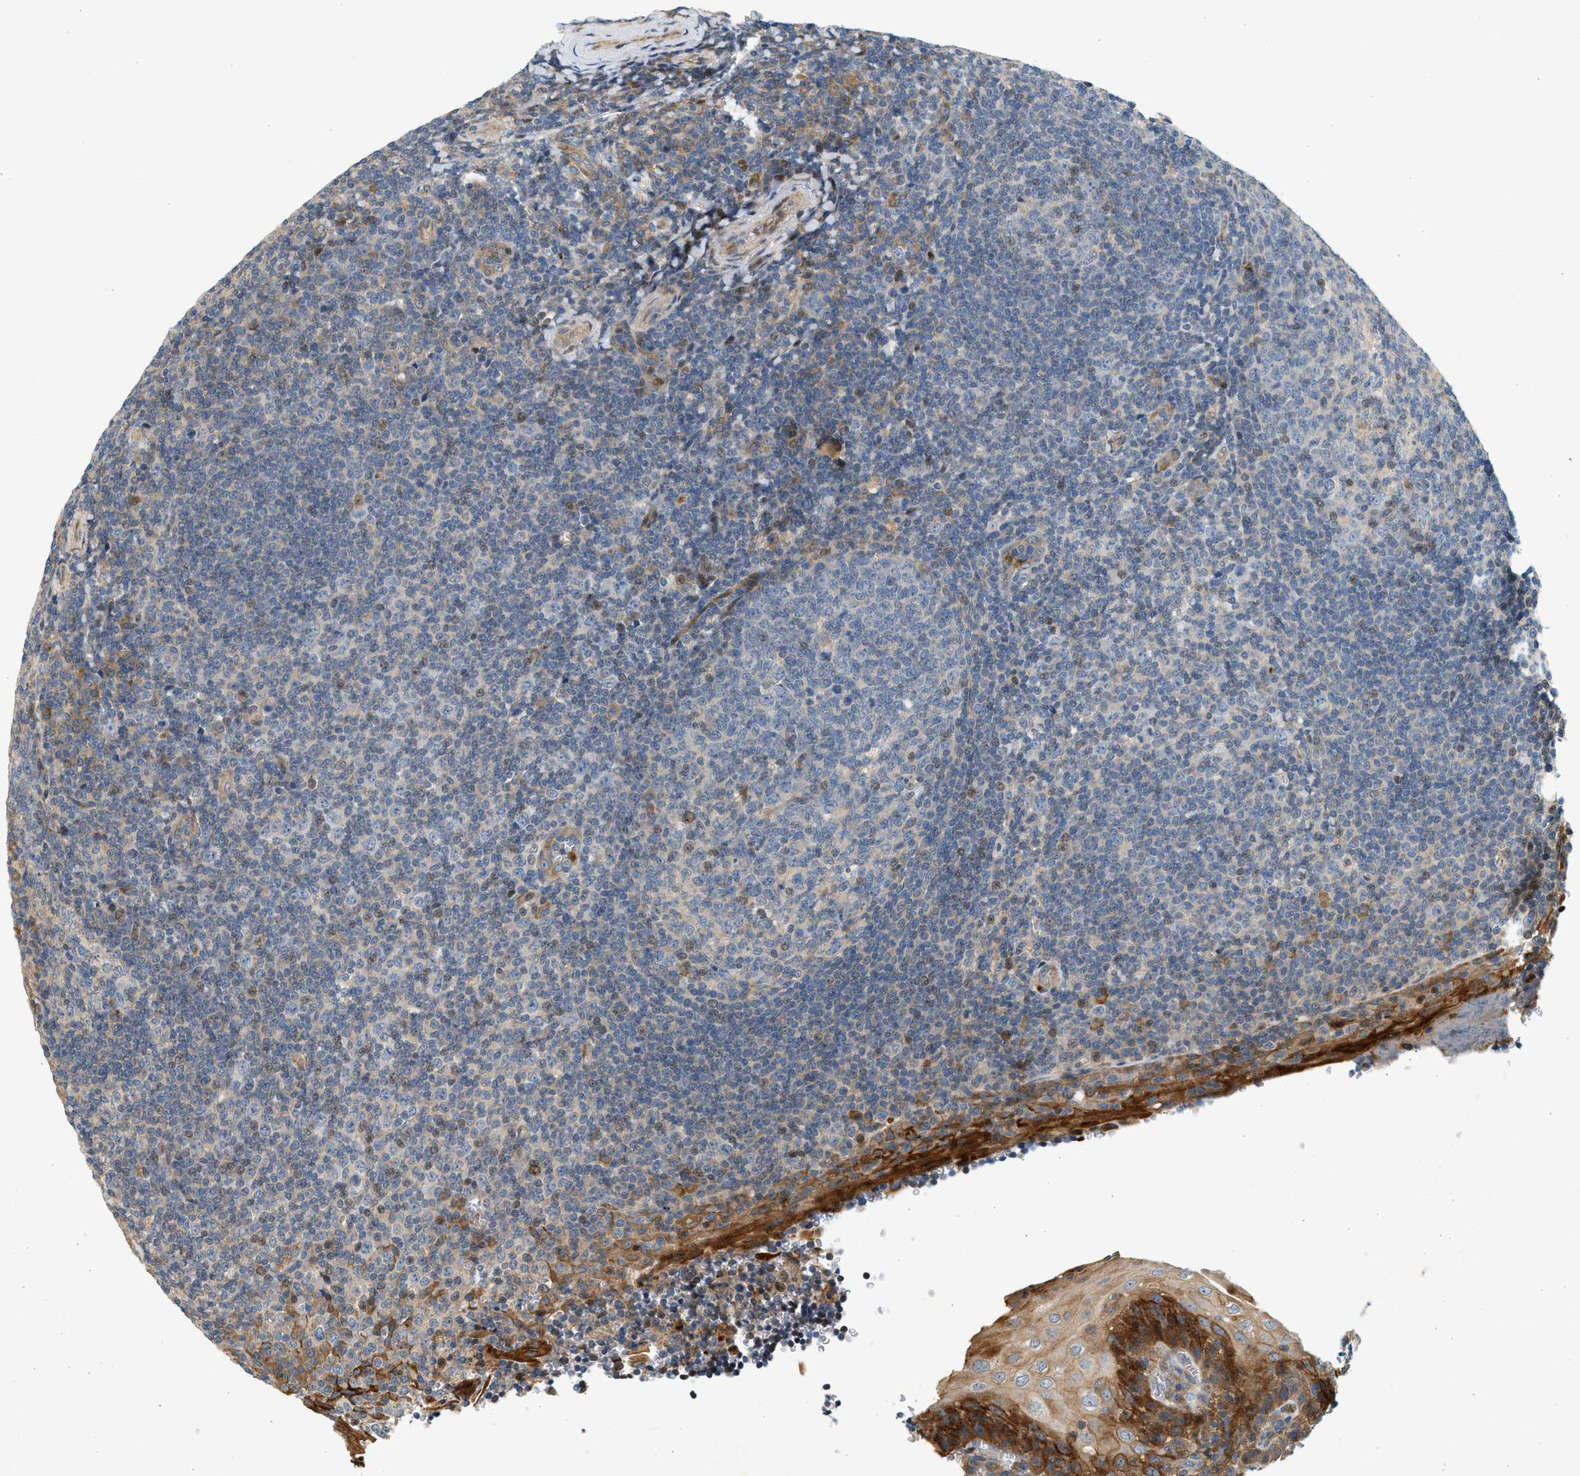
{"staining": {"intensity": "negative", "quantity": "none", "location": "none"}, "tissue": "tonsil", "cell_type": "Germinal center cells", "image_type": "normal", "snomed": [{"axis": "morphology", "description": "Normal tissue, NOS"}, {"axis": "topography", "description": "Tonsil"}], "caption": "This micrograph is of normal tonsil stained with IHC to label a protein in brown with the nuclei are counter-stained blue. There is no expression in germinal center cells. (DAB (3,3'-diaminobenzidine) immunohistochemistry, high magnification).", "gene": "NRSN2", "patient": {"sex": "male", "age": 37}}